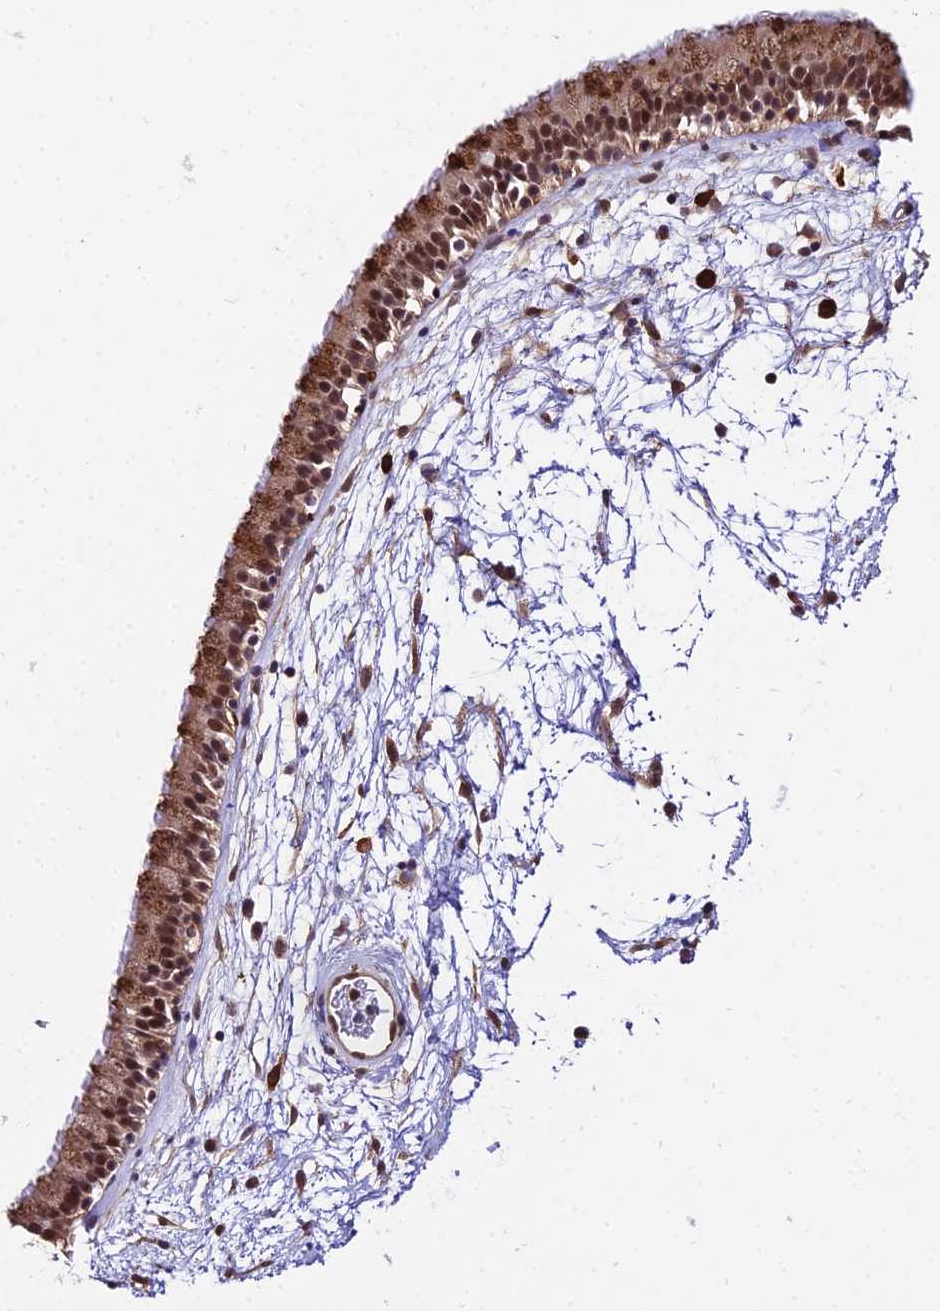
{"staining": {"intensity": "moderate", "quantity": ">75%", "location": "cytoplasmic/membranous,nuclear"}, "tissue": "nasopharynx", "cell_type": "Respiratory epithelial cells", "image_type": "normal", "snomed": [{"axis": "morphology", "description": "Normal tissue, NOS"}, {"axis": "morphology", "description": "Inflammation, NOS"}, {"axis": "topography", "description": "Nasopharynx"}], "caption": "Immunohistochemical staining of benign nasopharynx exhibits medium levels of moderate cytoplasmic/membranous,nuclear expression in approximately >75% of respiratory epithelial cells.", "gene": "POLR2I", "patient": {"sex": "male", "age": 48}}